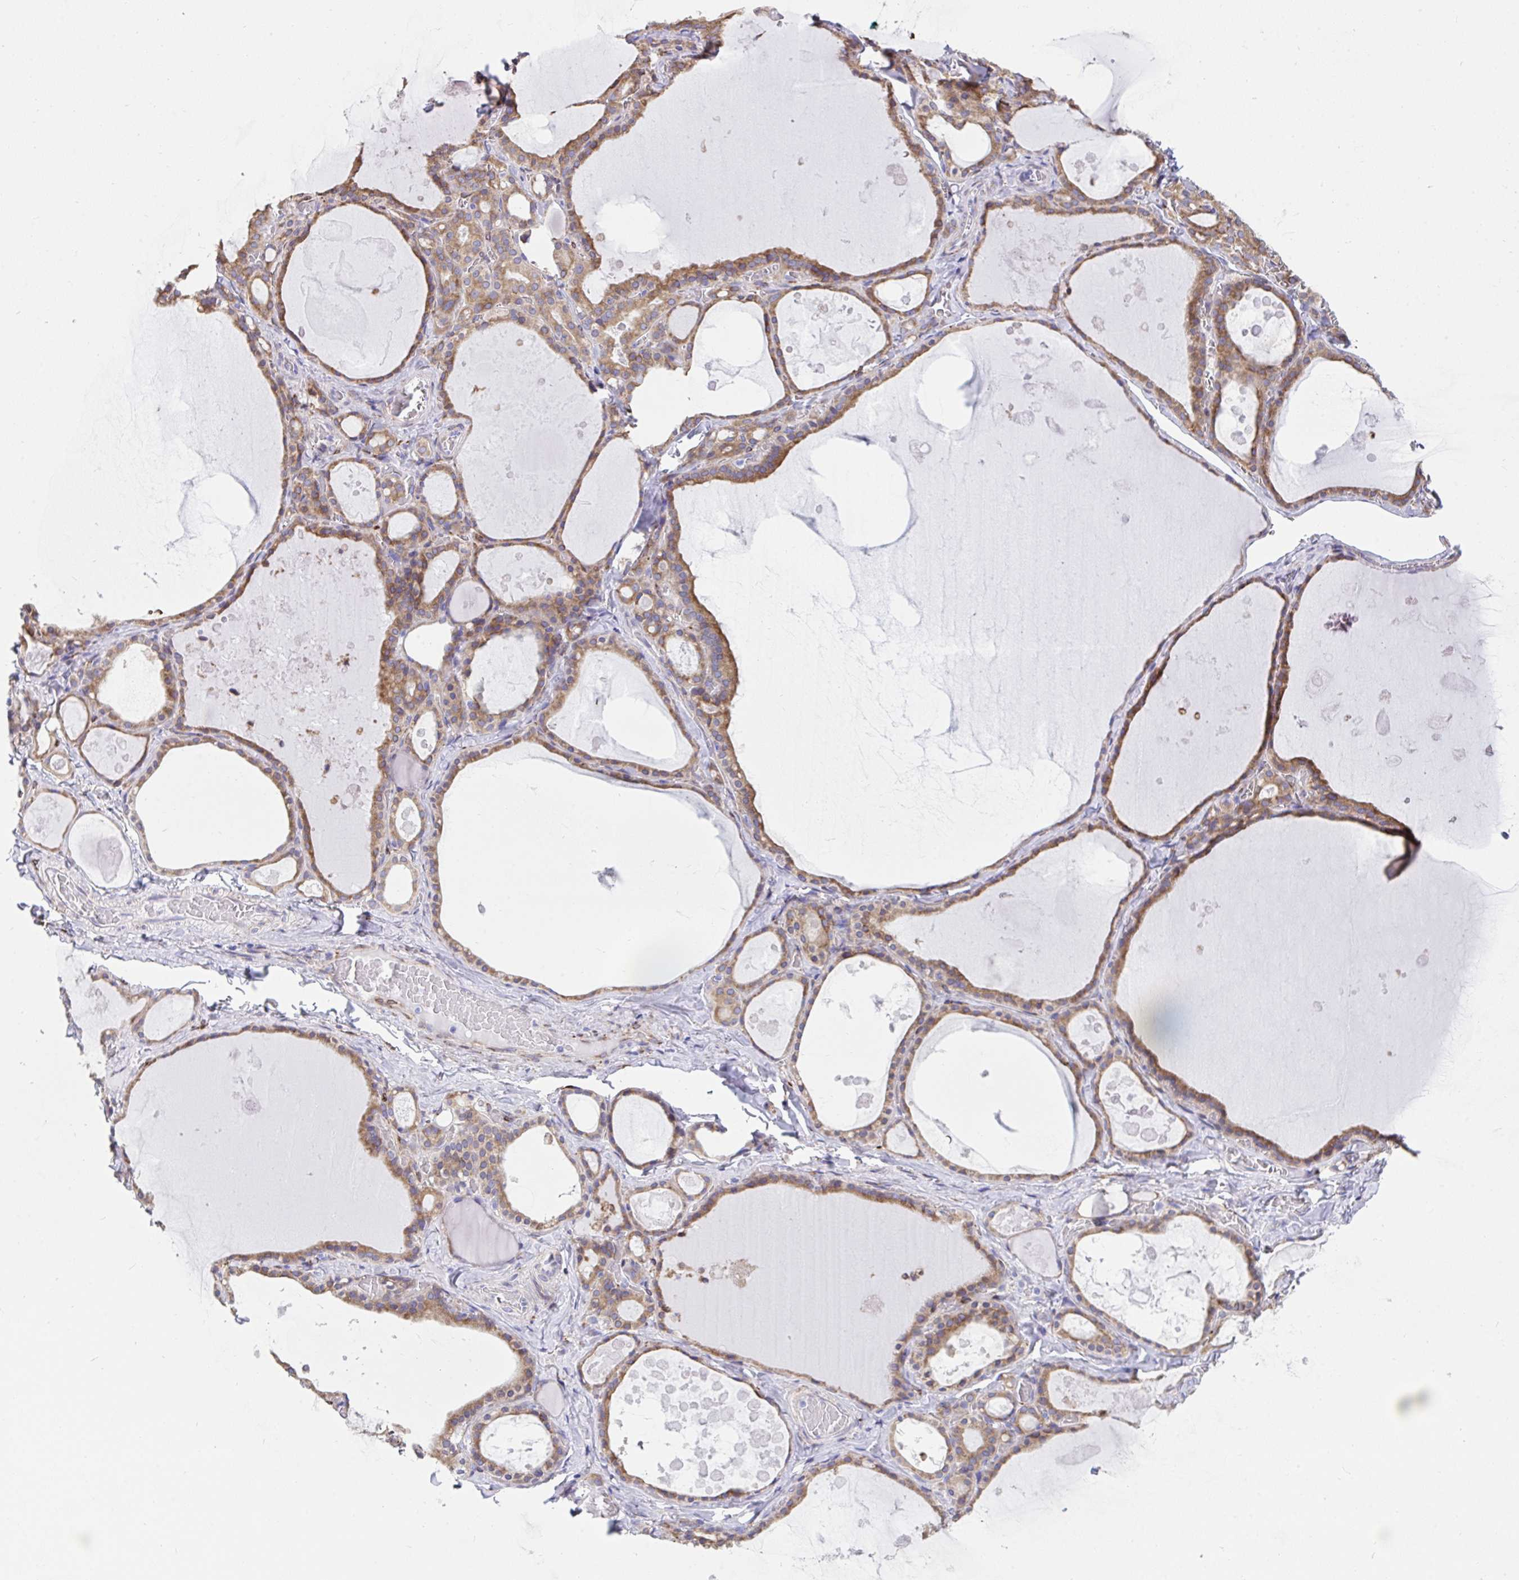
{"staining": {"intensity": "moderate", "quantity": ">75%", "location": "cytoplasmic/membranous"}, "tissue": "thyroid gland", "cell_type": "Glandular cells", "image_type": "normal", "snomed": [{"axis": "morphology", "description": "Normal tissue, NOS"}, {"axis": "topography", "description": "Thyroid gland"}], "caption": "High-power microscopy captured an immunohistochemistry photomicrograph of benign thyroid gland, revealing moderate cytoplasmic/membranous positivity in about >75% of glandular cells.", "gene": "ASPH", "patient": {"sex": "male", "age": 56}}